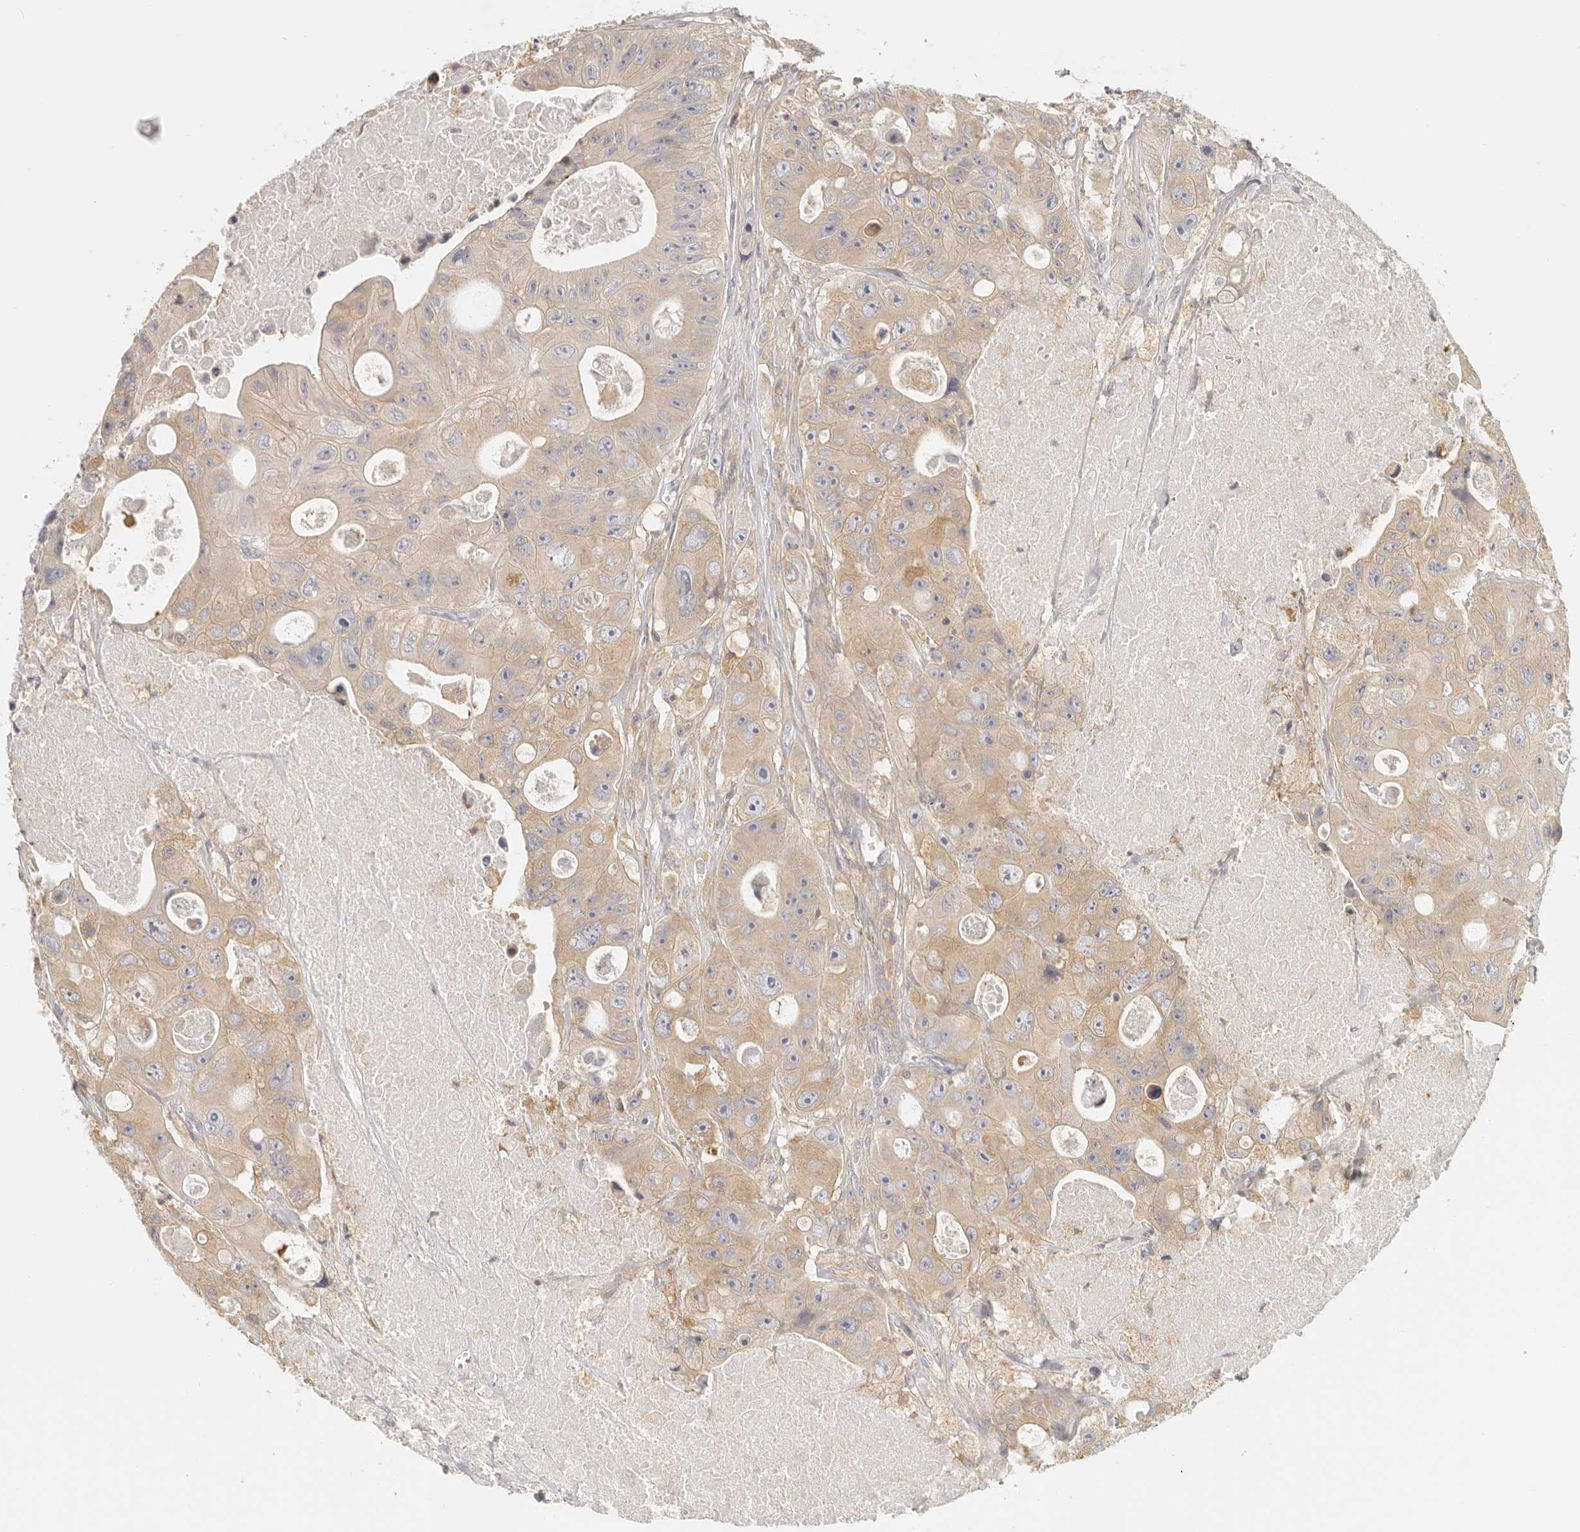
{"staining": {"intensity": "weak", "quantity": ">75%", "location": "cytoplasmic/membranous"}, "tissue": "colorectal cancer", "cell_type": "Tumor cells", "image_type": "cancer", "snomed": [{"axis": "morphology", "description": "Adenocarcinoma, NOS"}, {"axis": "topography", "description": "Colon"}], "caption": "This histopathology image displays colorectal cancer (adenocarcinoma) stained with immunohistochemistry to label a protein in brown. The cytoplasmic/membranous of tumor cells show weak positivity for the protein. Nuclei are counter-stained blue.", "gene": "ANXA9", "patient": {"sex": "female", "age": 46}}